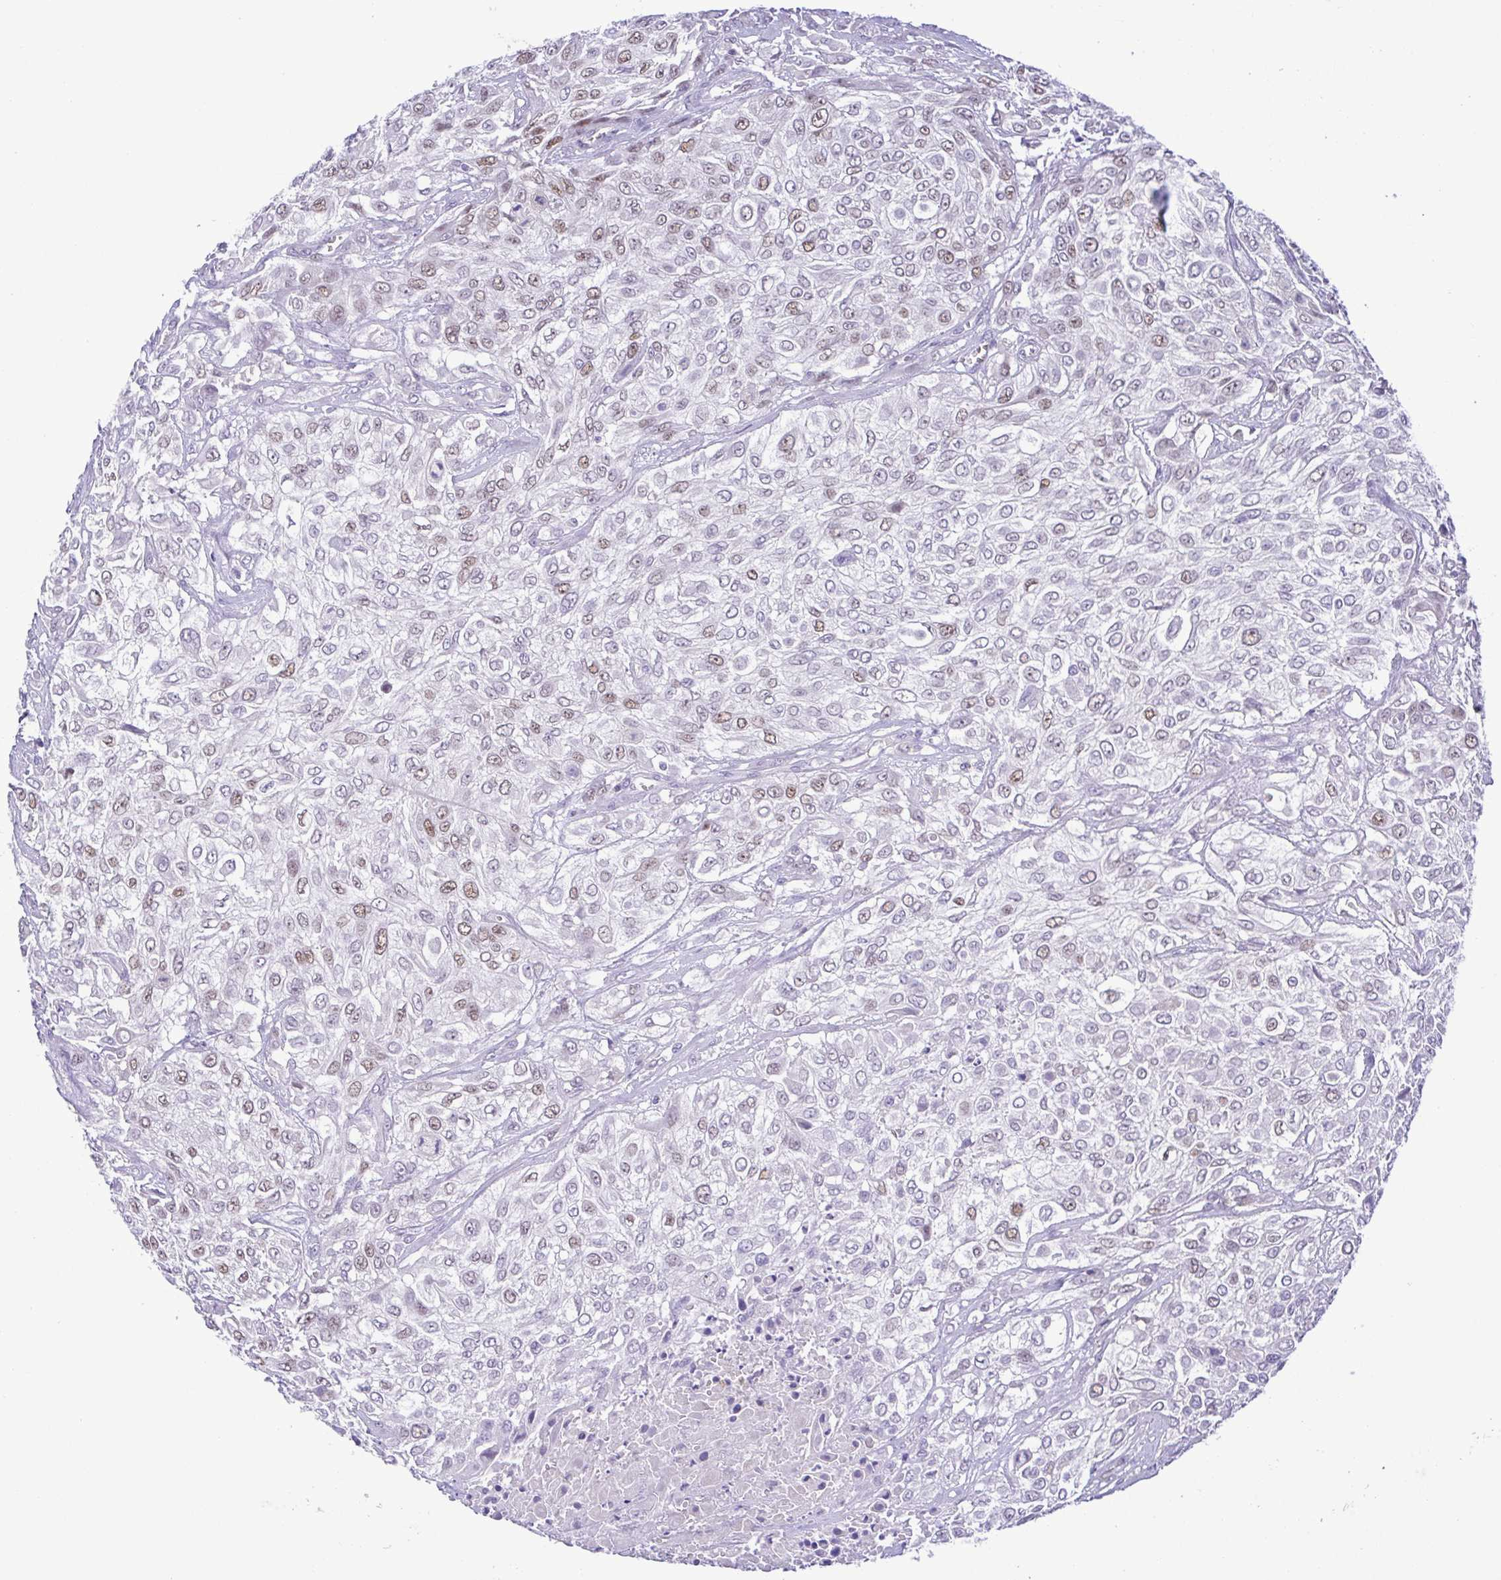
{"staining": {"intensity": "moderate", "quantity": "<25%", "location": "nuclear"}, "tissue": "urothelial cancer", "cell_type": "Tumor cells", "image_type": "cancer", "snomed": [{"axis": "morphology", "description": "Urothelial carcinoma, High grade"}, {"axis": "topography", "description": "Urinary bladder"}], "caption": "Human urothelial cancer stained with a brown dye exhibits moderate nuclear positive expression in about <25% of tumor cells.", "gene": "TIPIN", "patient": {"sex": "male", "age": 57}}